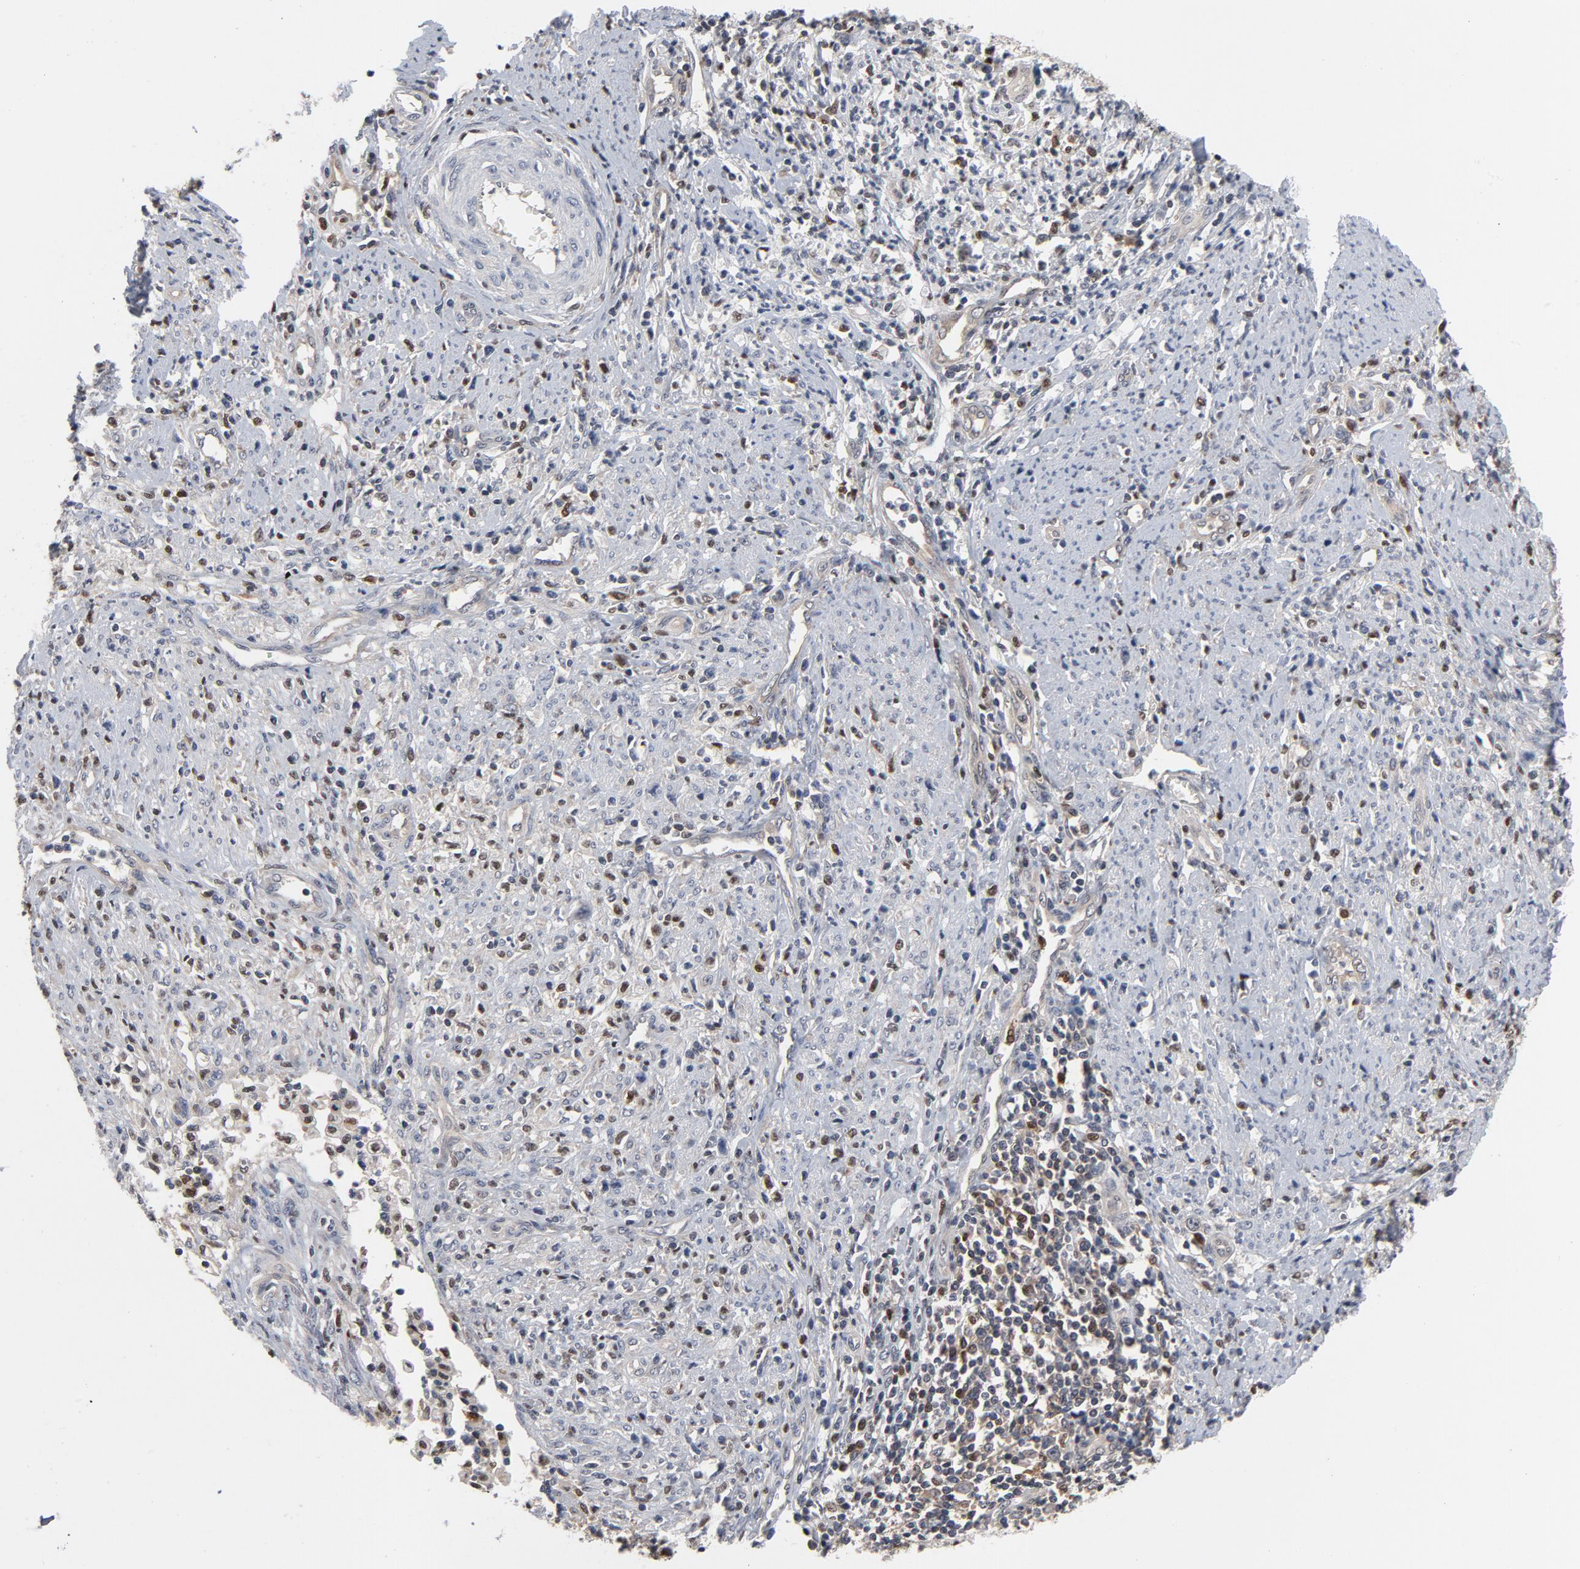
{"staining": {"intensity": "negative", "quantity": "none", "location": "none"}, "tissue": "cervical cancer", "cell_type": "Tumor cells", "image_type": "cancer", "snomed": [{"axis": "morphology", "description": "Adenocarcinoma, NOS"}, {"axis": "topography", "description": "Cervix"}], "caption": "Tumor cells show no significant protein expression in adenocarcinoma (cervical).", "gene": "NFKB1", "patient": {"sex": "female", "age": 36}}